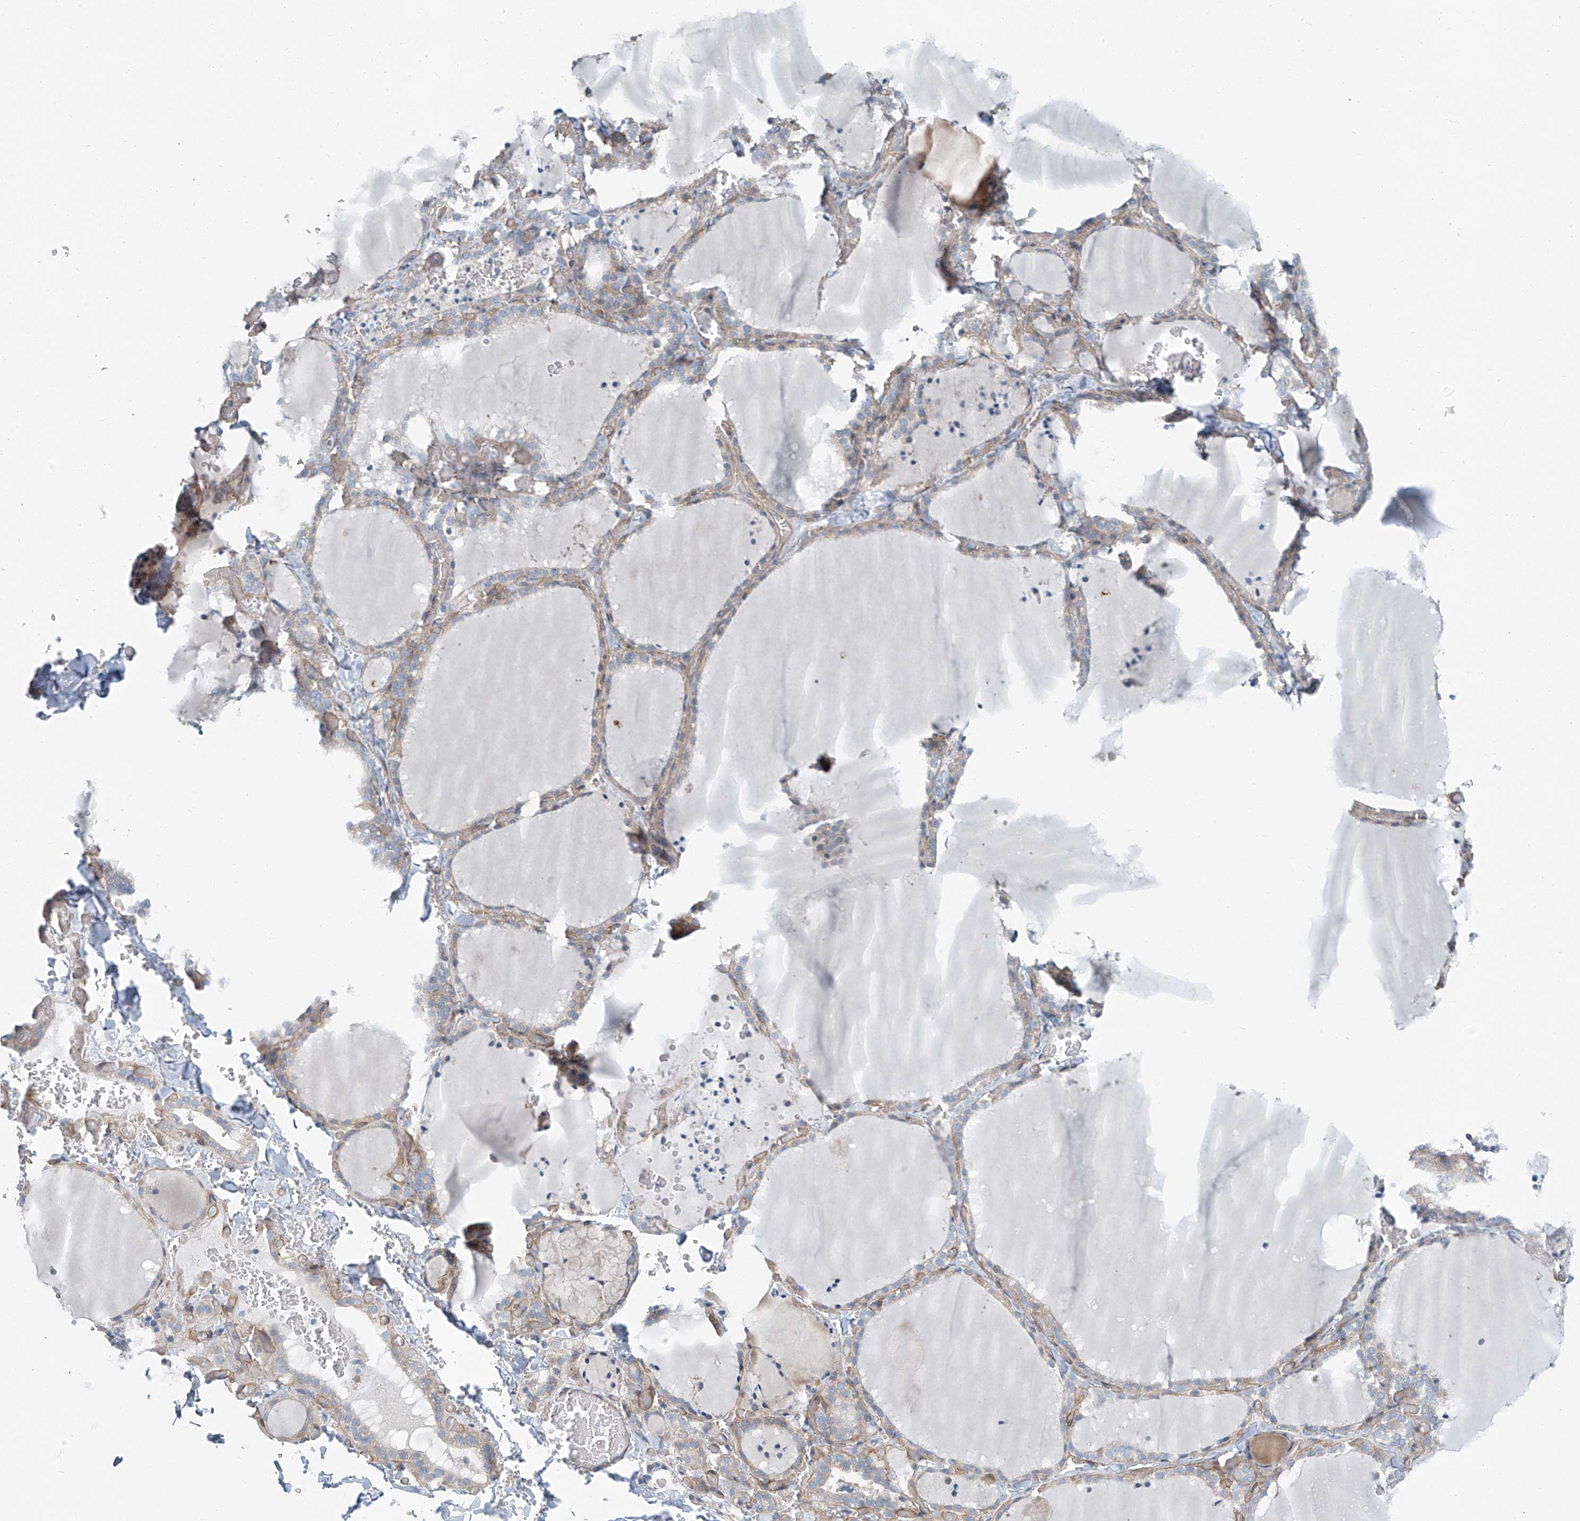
{"staining": {"intensity": "negative", "quantity": "none", "location": "none"}, "tissue": "thyroid gland", "cell_type": "Glandular cells", "image_type": "normal", "snomed": [{"axis": "morphology", "description": "Normal tissue, NOS"}, {"axis": "topography", "description": "Thyroid gland"}], "caption": "Human thyroid gland stained for a protein using IHC shows no positivity in glandular cells.", "gene": "TNS2", "patient": {"sex": "female", "age": 22}}